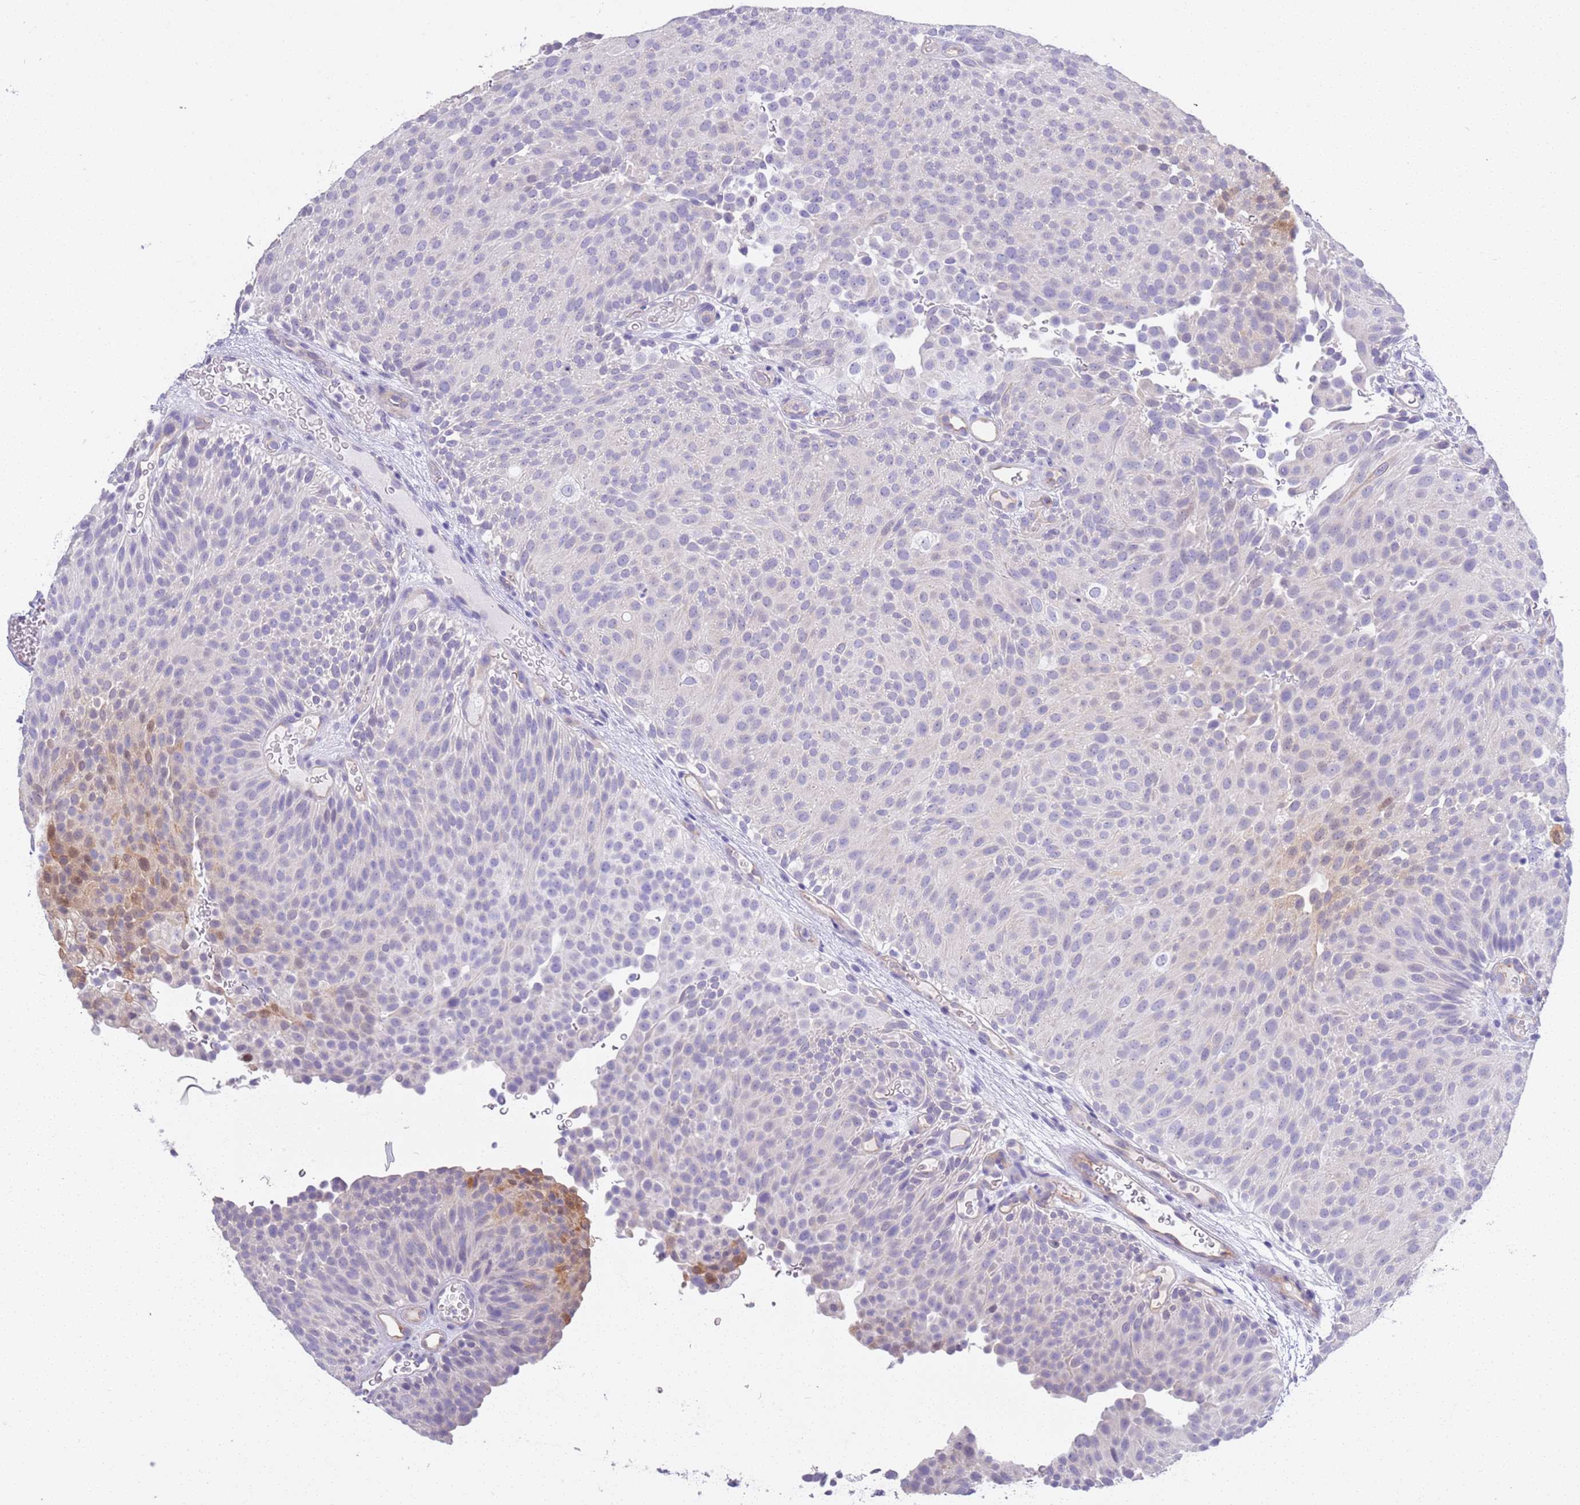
{"staining": {"intensity": "moderate", "quantity": "<25%", "location": "nuclear"}, "tissue": "urothelial cancer", "cell_type": "Tumor cells", "image_type": "cancer", "snomed": [{"axis": "morphology", "description": "Urothelial carcinoma, Low grade"}, {"axis": "topography", "description": "Urinary bladder"}], "caption": "Urothelial cancer stained for a protein (brown) shows moderate nuclear positive staining in approximately <25% of tumor cells.", "gene": "BRMS1L", "patient": {"sex": "male", "age": 78}}